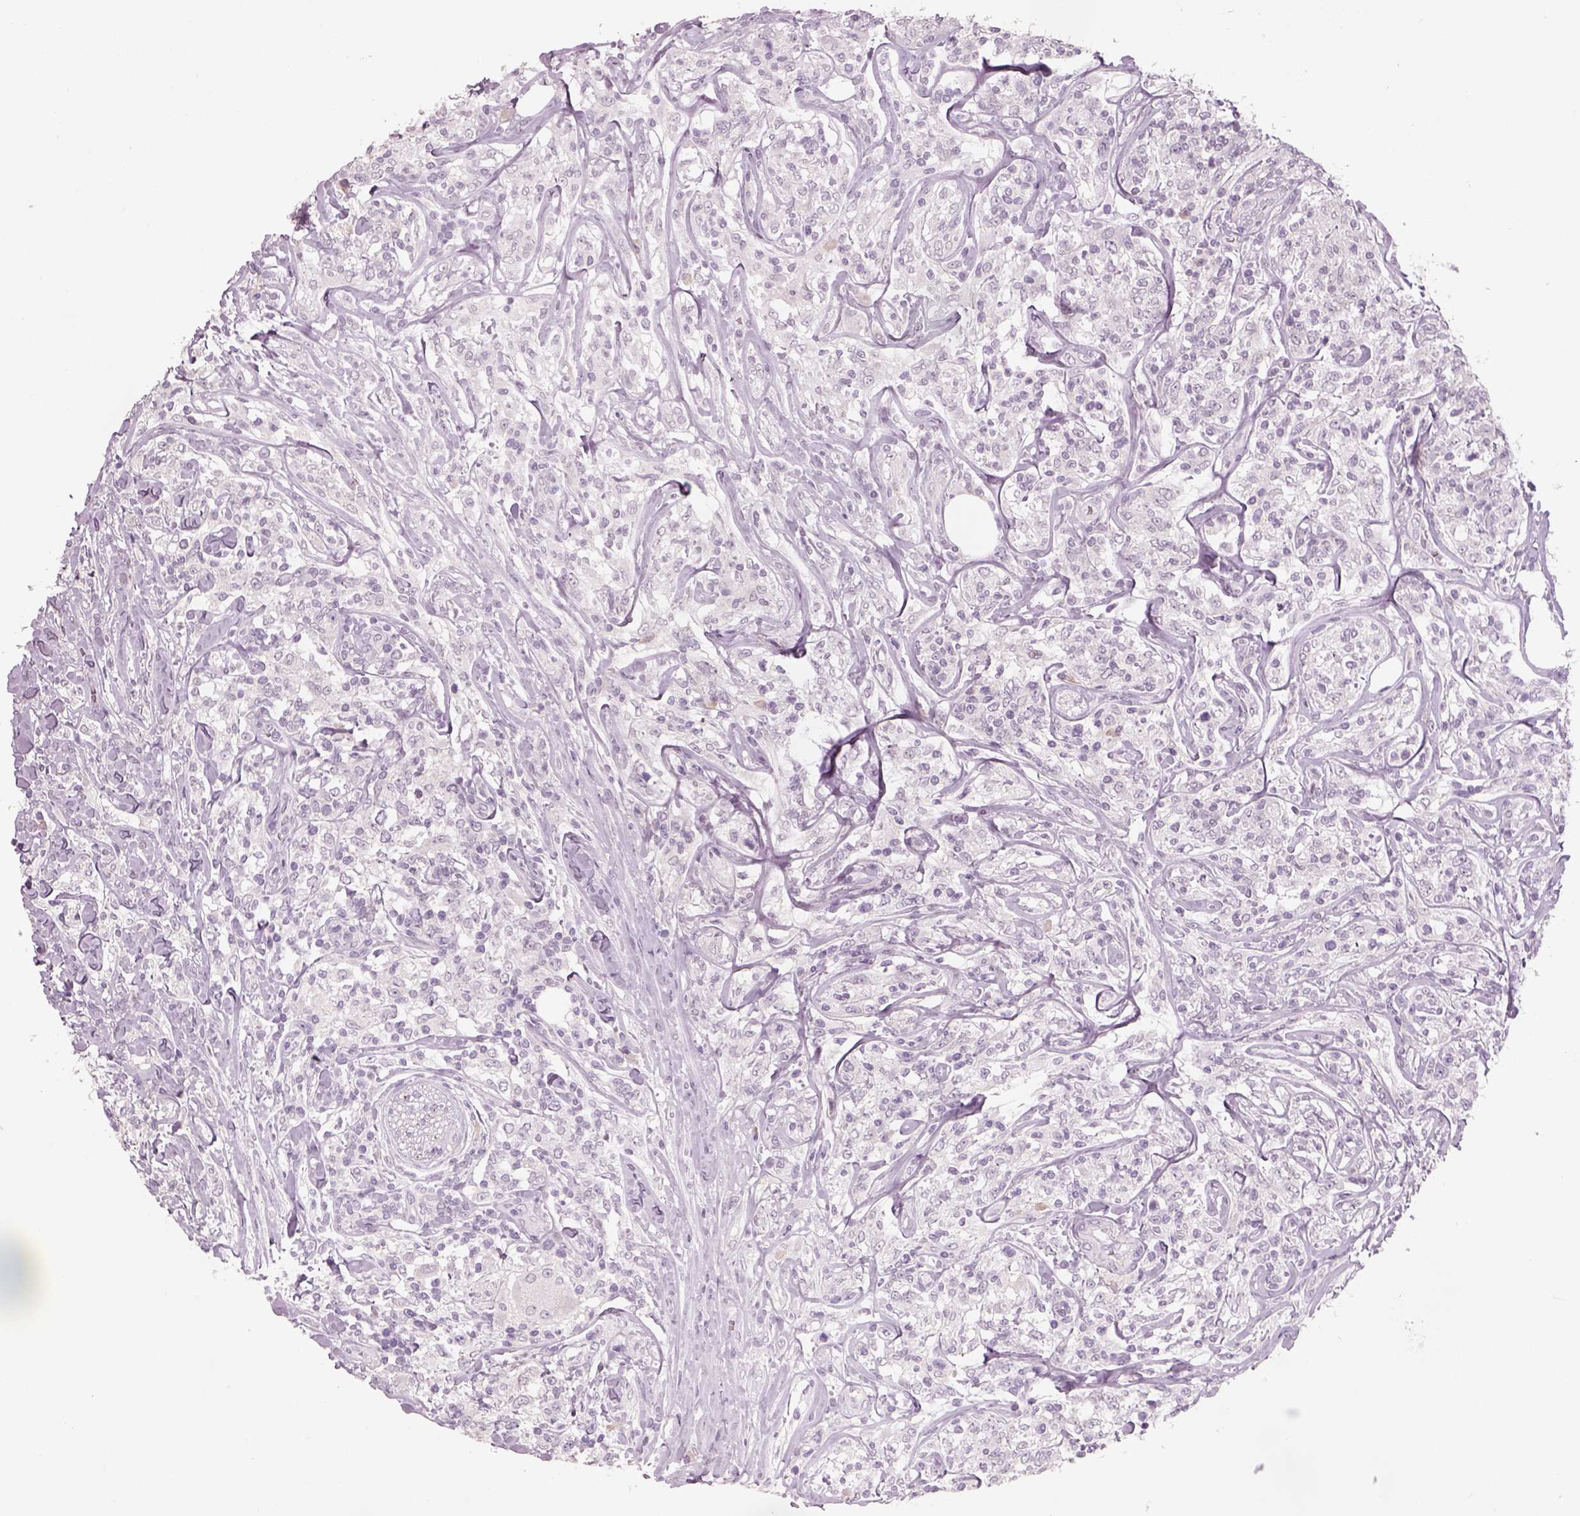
{"staining": {"intensity": "negative", "quantity": "none", "location": "none"}, "tissue": "lymphoma", "cell_type": "Tumor cells", "image_type": "cancer", "snomed": [{"axis": "morphology", "description": "Malignant lymphoma, non-Hodgkin's type, High grade"}, {"axis": "topography", "description": "Lymph node"}], "caption": "IHC micrograph of neoplastic tissue: human high-grade malignant lymphoma, non-Hodgkin's type stained with DAB (3,3'-diaminobenzidine) shows no significant protein positivity in tumor cells. (DAB IHC with hematoxylin counter stain).", "gene": "PENK", "patient": {"sex": "female", "age": 84}}